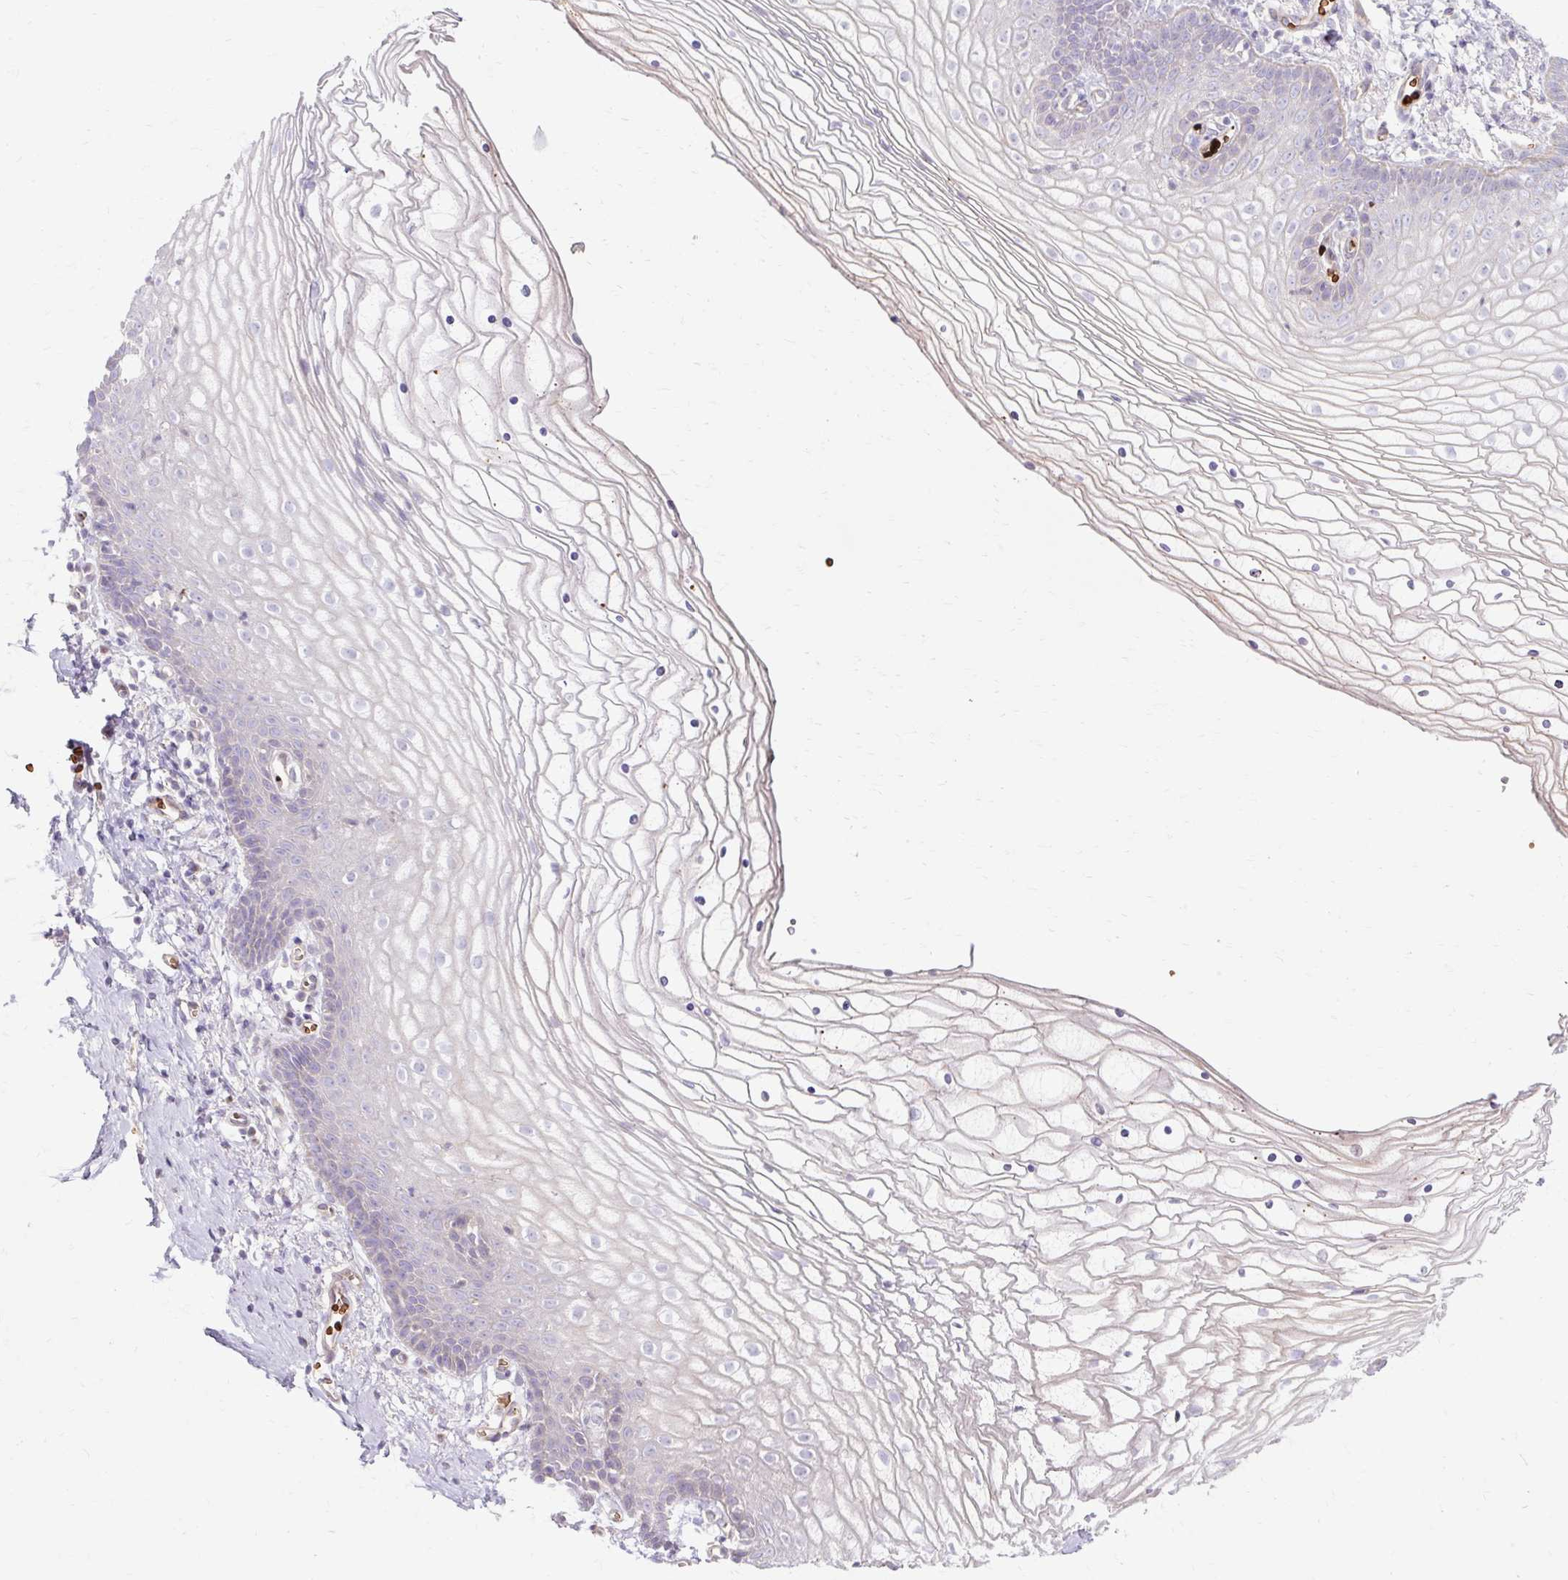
{"staining": {"intensity": "negative", "quantity": "none", "location": "none"}, "tissue": "vagina", "cell_type": "Squamous epithelial cells", "image_type": "normal", "snomed": [{"axis": "morphology", "description": "Normal tissue, NOS"}, {"axis": "topography", "description": "Vagina"}], "caption": "Human vagina stained for a protein using IHC shows no staining in squamous epithelial cells.", "gene": "USHBP1", "patient": {"sex": "female", "age": 56}}